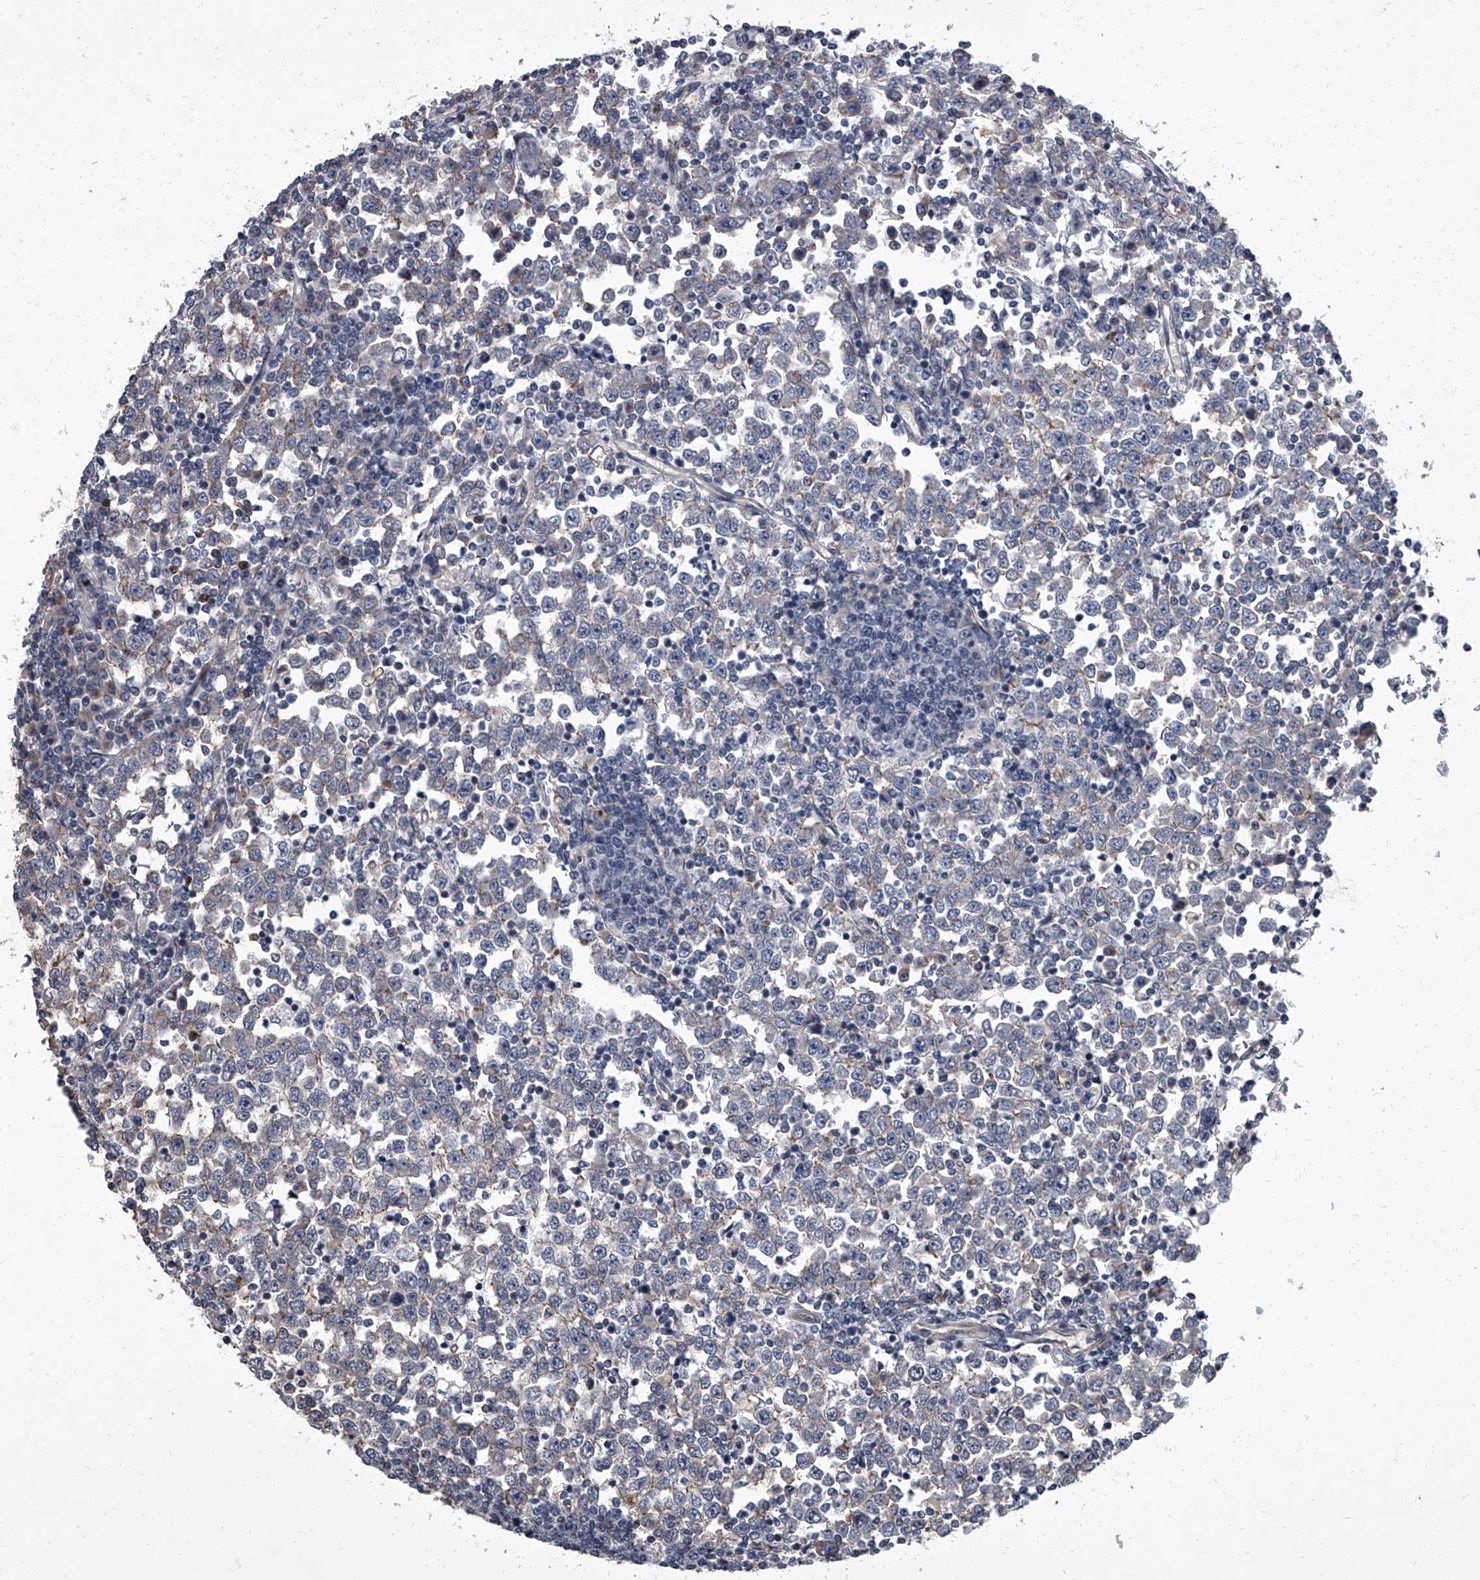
{"staining": {"intensity": "negative", "quantity": "none", "location": "none"}, "tissue": "testis cancer", "cell_type": "Tumor cells", "image_type": "cancer", "snomed": [{"axis": "morphology", "description": "Seminoma, NOS"}, {"axis": "topography", "description": "Testis"}], "caption": "Immunohistochemistry (IHC) of testis cancer (seminoma) reveals no staining in tumor cells.", "gene": "SIRT4", "patient": {"sex": "male", "age": 65}}